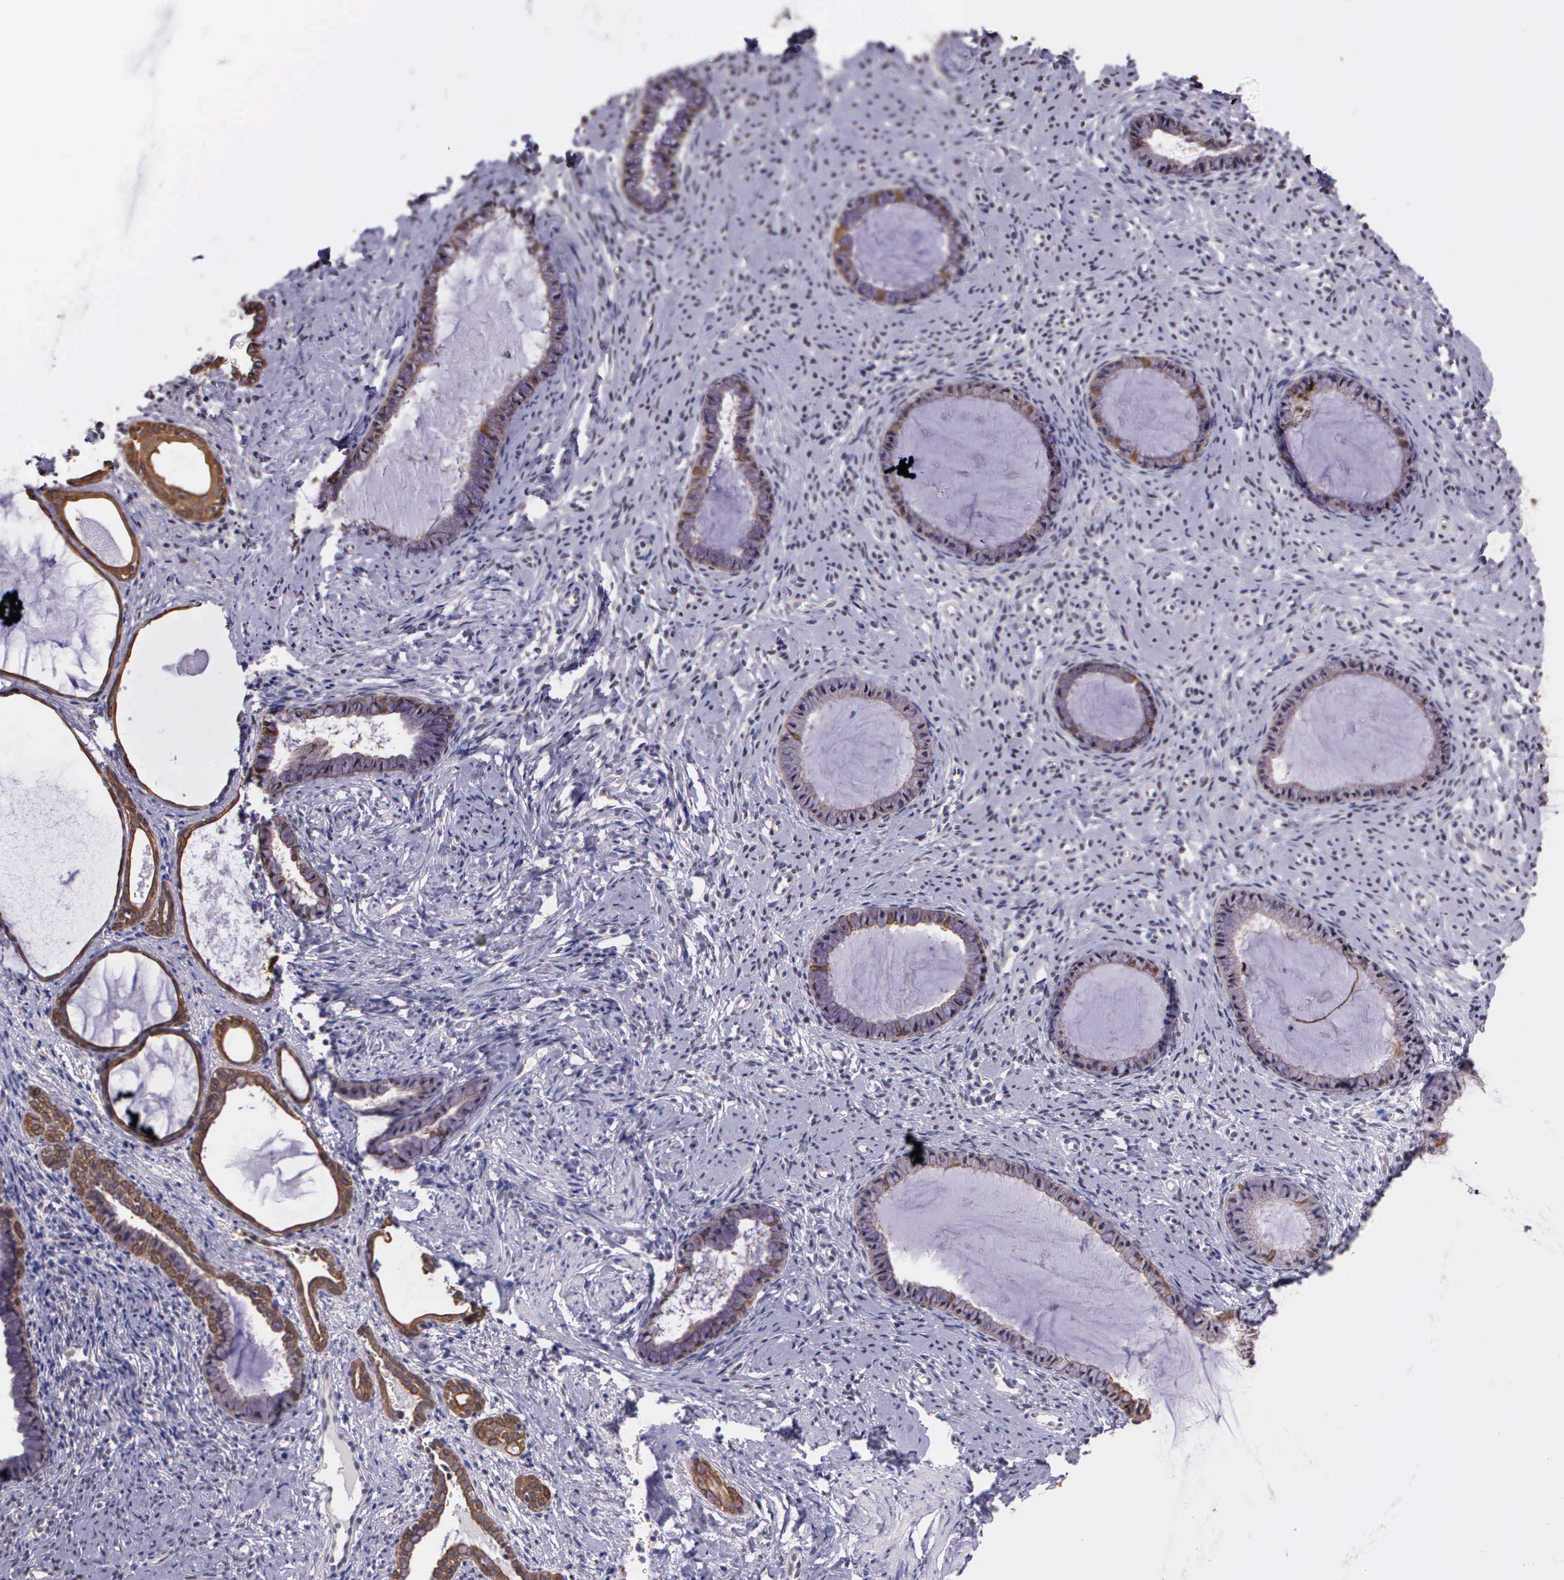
{"staining": {"intensity": "weak", "quantity": "<25%", "location": "cytoplasmic/membranous"}, "tissue": "cervix", "cell_type": "Glandular cells", "image_type": "normal", "snomed": [{"axis": "morphology", "description": "Normal tissue, NOS"}, {"axis": "topography", "description": "Cervix"}], "caption": "A high-resolution photomicrograph shows immunohistochemistry staining of normal cervix, which exhibits no significant expression in glandular cells. (Stains: DAB (3,3'-diaminobenzidine) immunohistochemistry (IHC) with hematoxylin counter stain, Microscopy: brightfield microscopy at high magnification).", "gene": "IGBP1P2", "patient": {"sex": "female", "age": 70}}